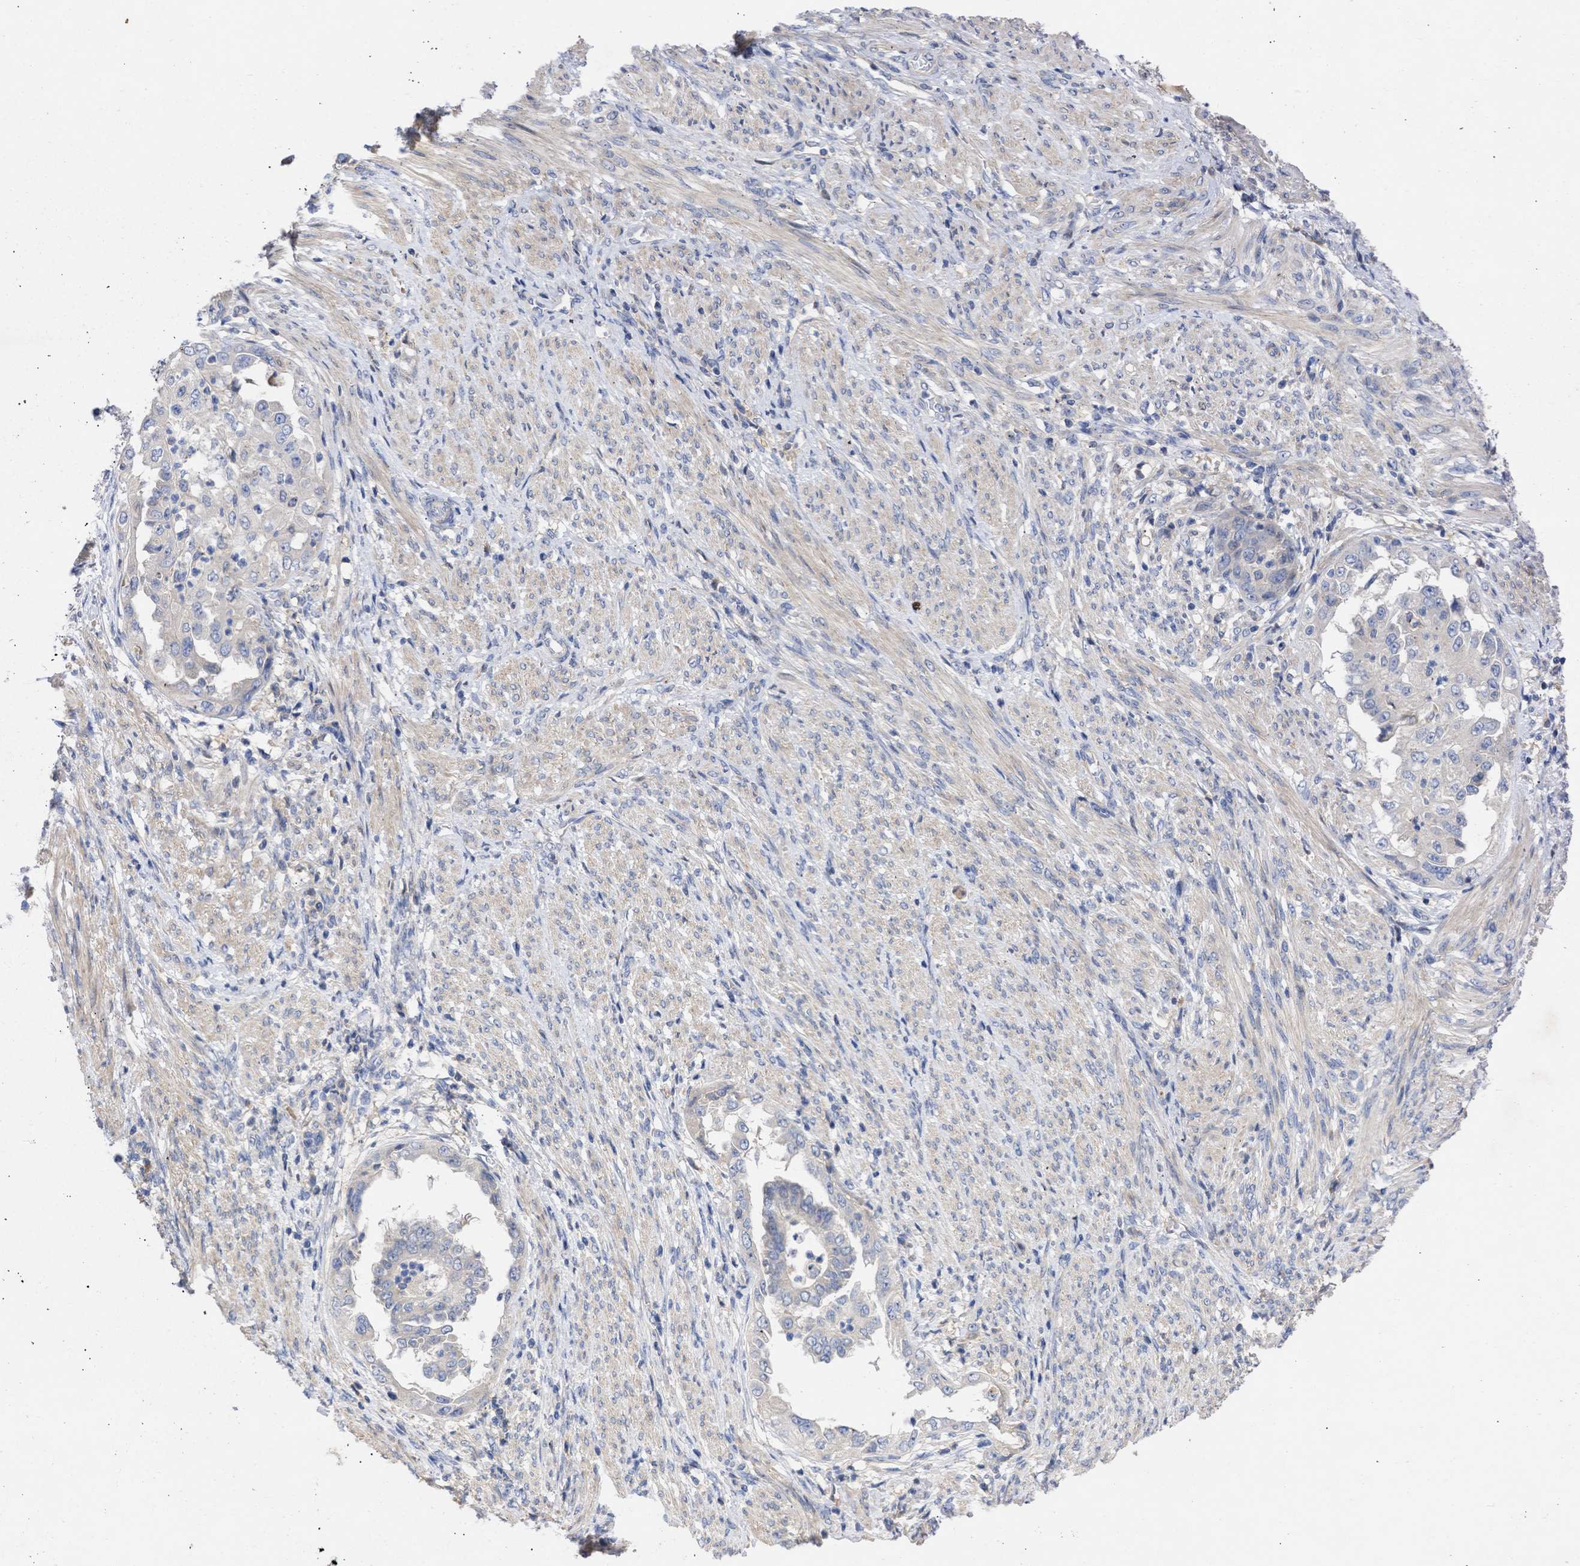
{"staining": {"intensity": "negative", "quantity": "none", "location": "none"}, "tissue": "endometrial cancer", "cell_type": "Tumor cells", "image_type": "cancer", "snomed": [{"axis": "morphology", "description": "Adenocarcinoma, NOS"}, {"axis": "topography", "description": "Endometrium"}], "caption": "A histopathology image of human adenocarcinoma (endometrial) is negative for staining in tumor cells. The staining is performed using DAB brown chromogen with nuclei counter-stained in using hematoxylin.", "gene": "ARHGEF4", "patient": {"sex": "female", "age": 85}}